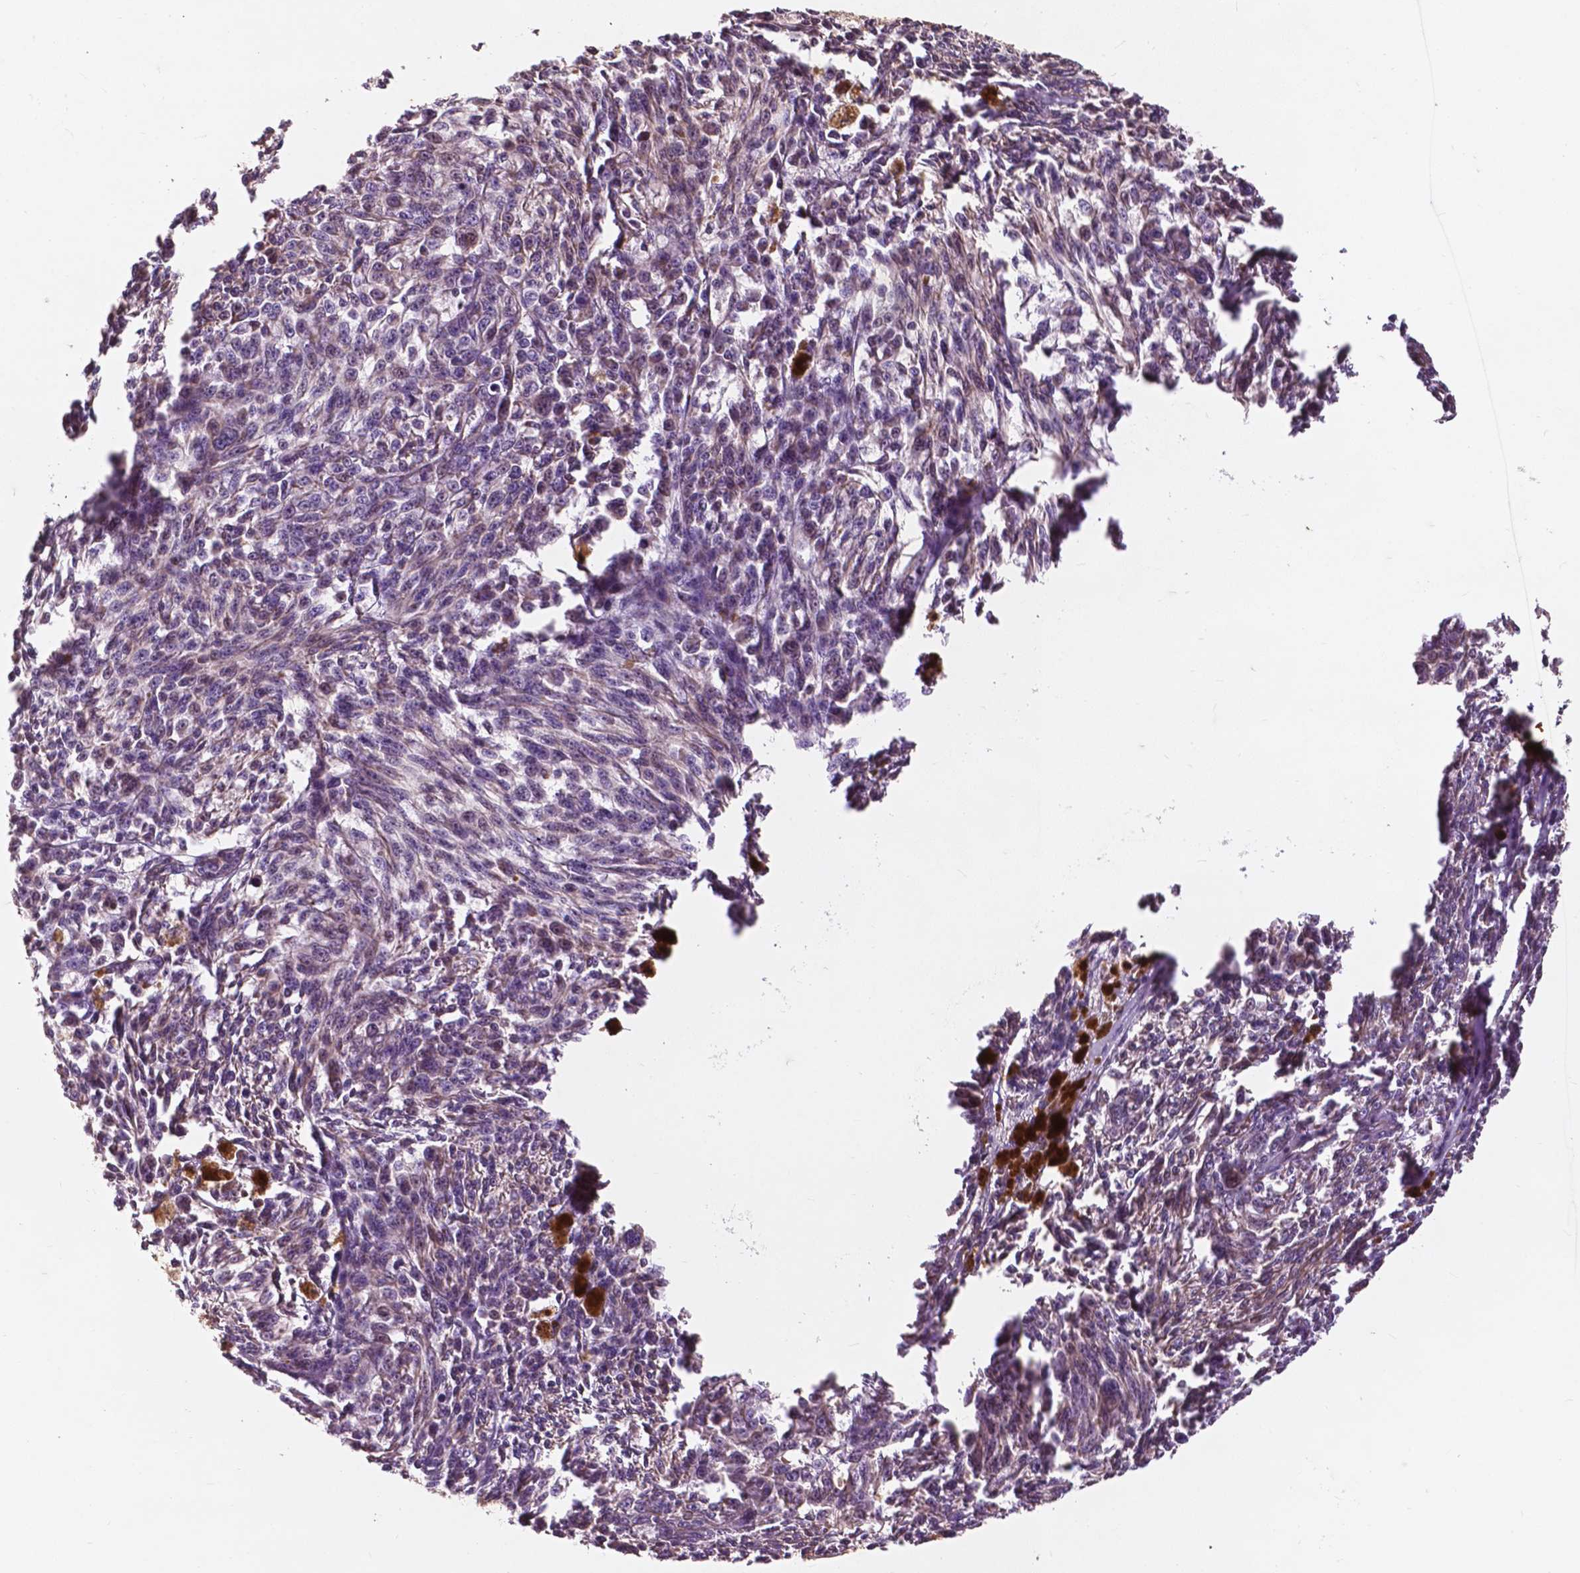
{"staining": {"intensity": "negative", "quantity": "none", "location": "none"}, "tissue": "melanoma", "cell_type": "Tumor cells", "image_type": "cancer", "snomed": [{"axis": "morphology", "description": "Malignant melanoma, NOS"}, {"axis": "topography", "description": "Skin"}], "caption": "A high-resolution histopathology image shows immunohistochemistry (IHC) staining of melanoma, which displays no significant staining in tumor cells.", "gene": "CDC42BPA", "patient": {"sex": "female", "age": 34}}